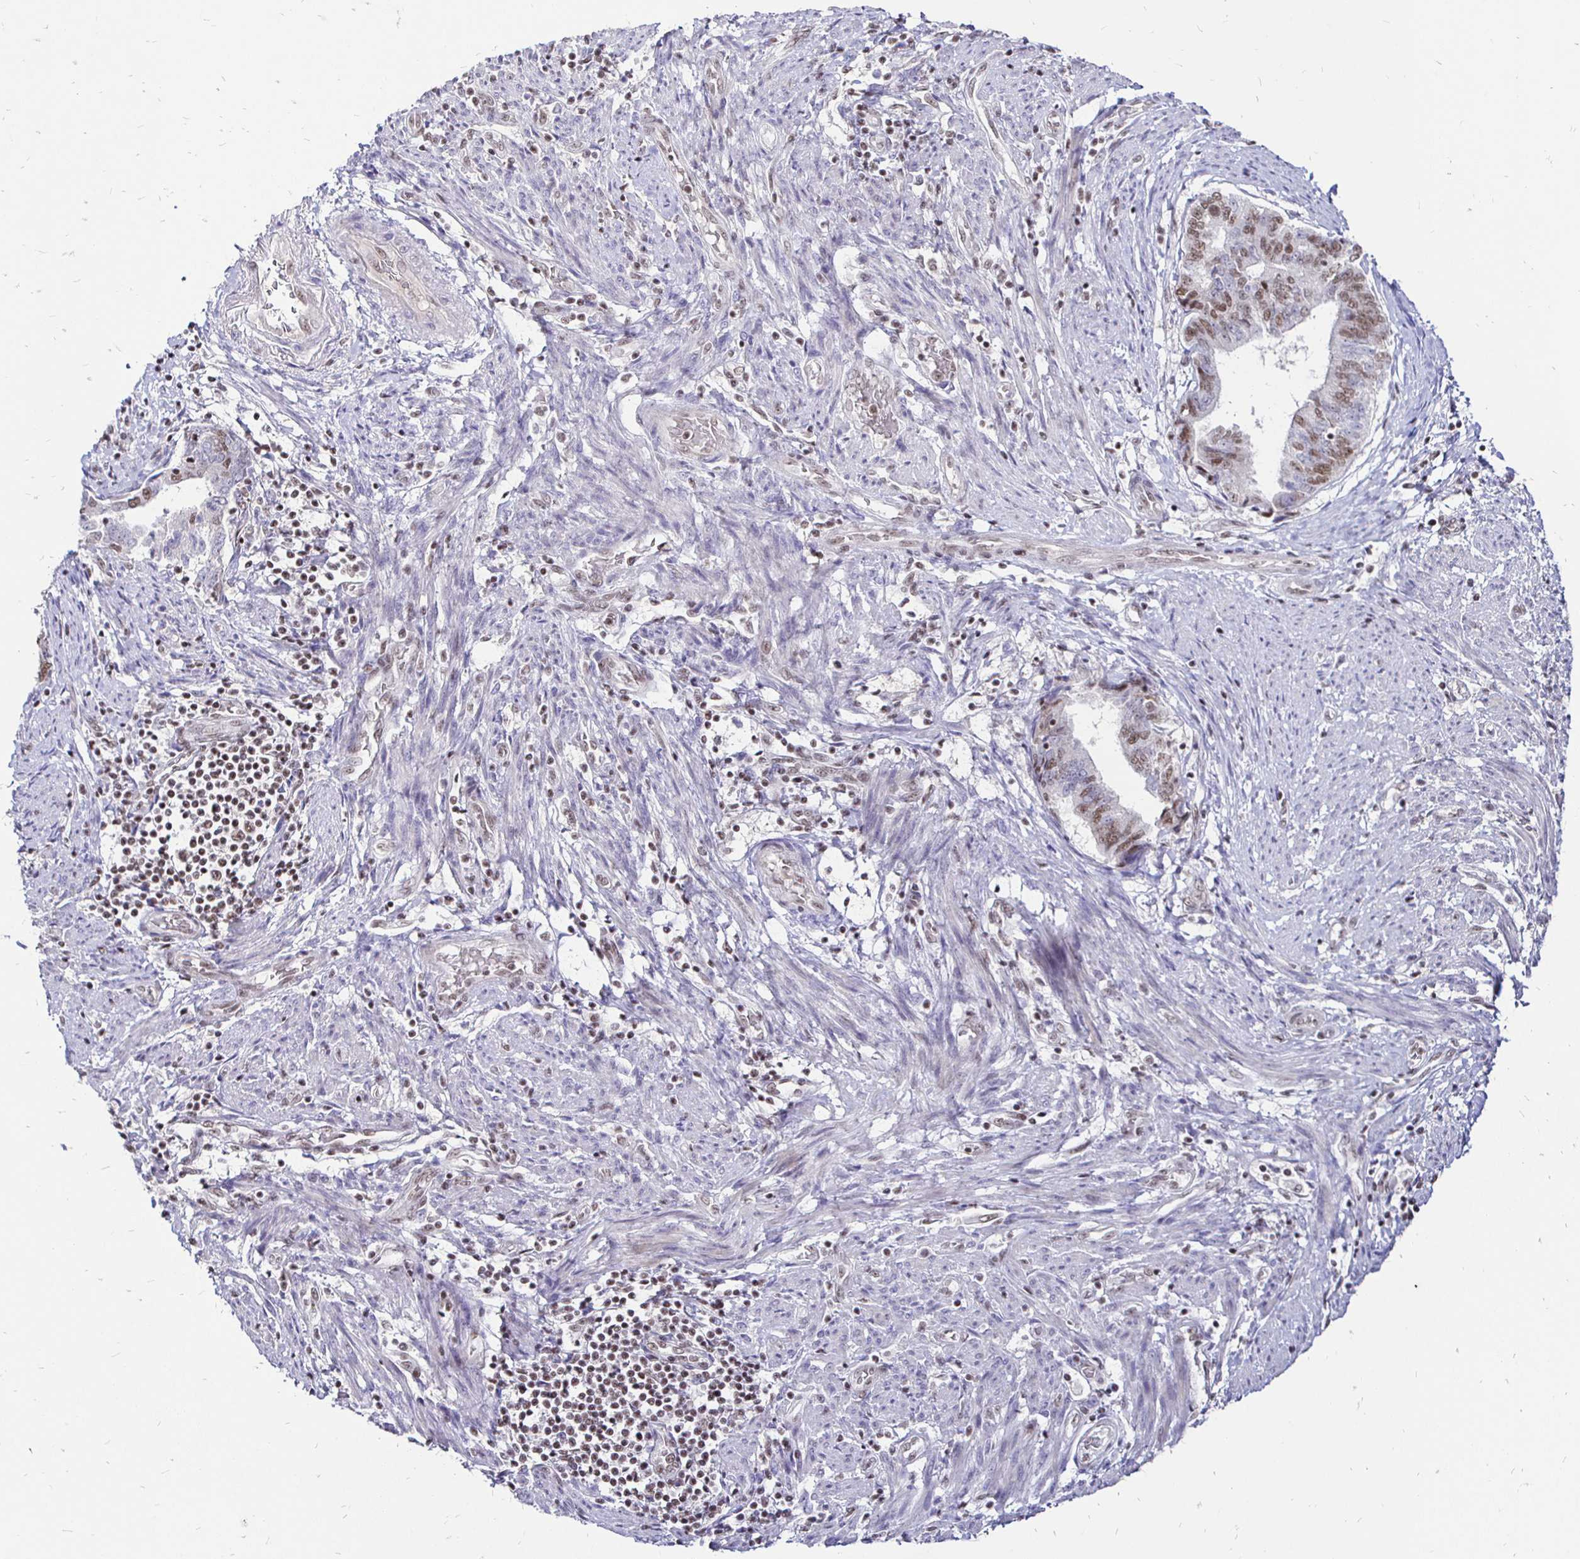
{"staining": {"intensity": "weak", "quantity": "25%-75%", "location": "nuclear"}, "tissue": "endometrial cancer", "cell_type": "Tumor cells", "image_type": "cancer", "snomed": [{"axis": "morphology", "description": "Adenocarcinoma, NOS"}, {"axis": "topography", "description": "Endometrium"}], "caption": "A photomicrograph of human endometrial cancer (adenocarcinoma) stained for a protein reveals weak nuclear brown staining in tumor cells.", "gene": "SIN3A", "patient": {"sex": "female", "age": 65}}